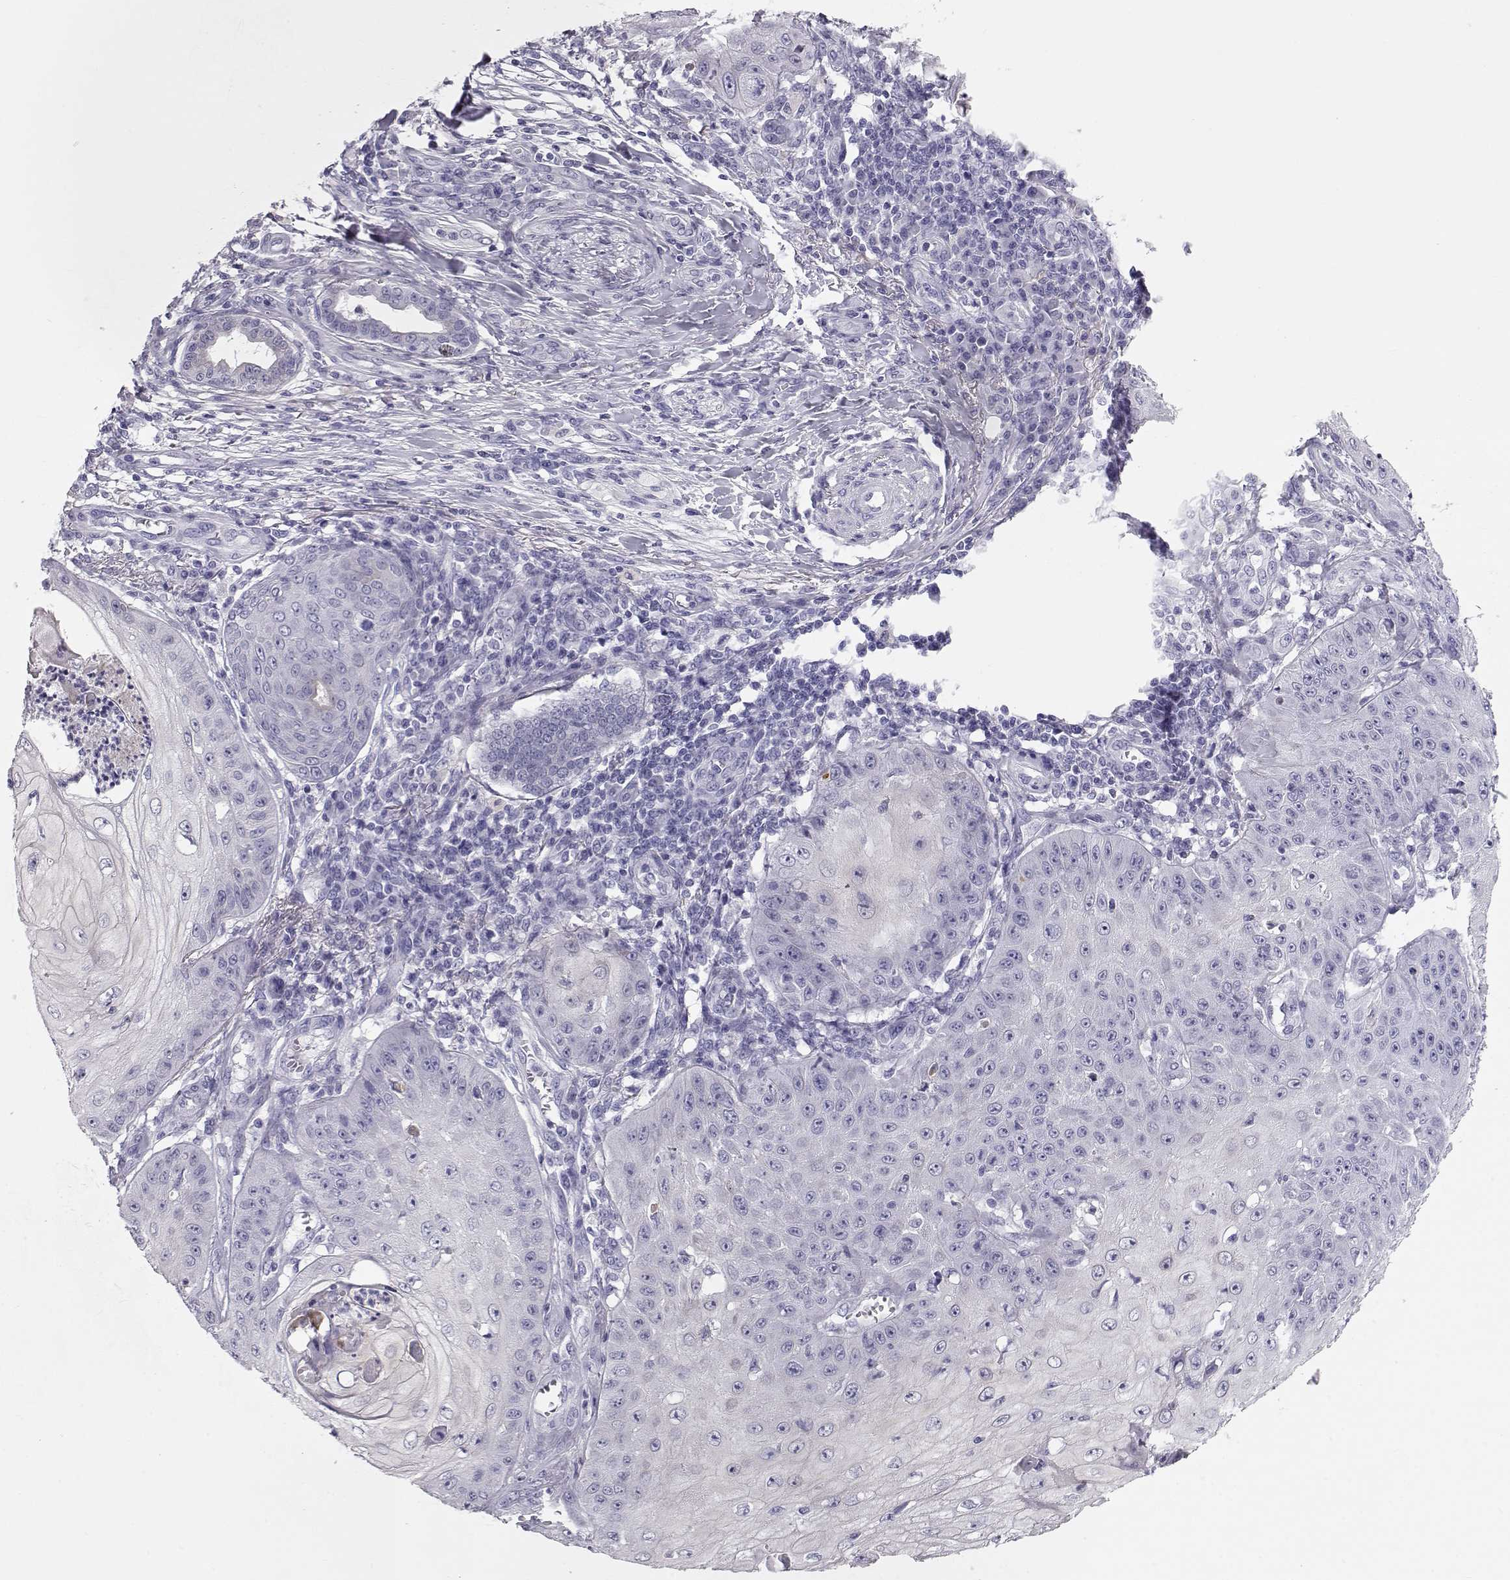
{"staining": {"intensity": "negative", "quantity": "none", "location": "none"}, "tissue": "skin cancer", "cell_type": "Tumor cells", "image_type": "cancer", "snomed": [{"axis": "morphology", "description": "Squamous cell carcinoma, NOS"}, {"axis": "topography", "description": "Skin"}], "caption": "This micrograph is of squamous cell carcinoma (skin) stained with IHC to label a protein in brown with the nuclei are counter-stained blue. There is no positivity in tumor cells. Brightfield microscopy of immunohistochemistry (IHC) stained with DAB (3,3'-diaminobenzidine) (brown) and hematoxylin (blue), captured at high magnification.", "gene": "GPR26", "patient": {"sex": "male", "age": 70}}